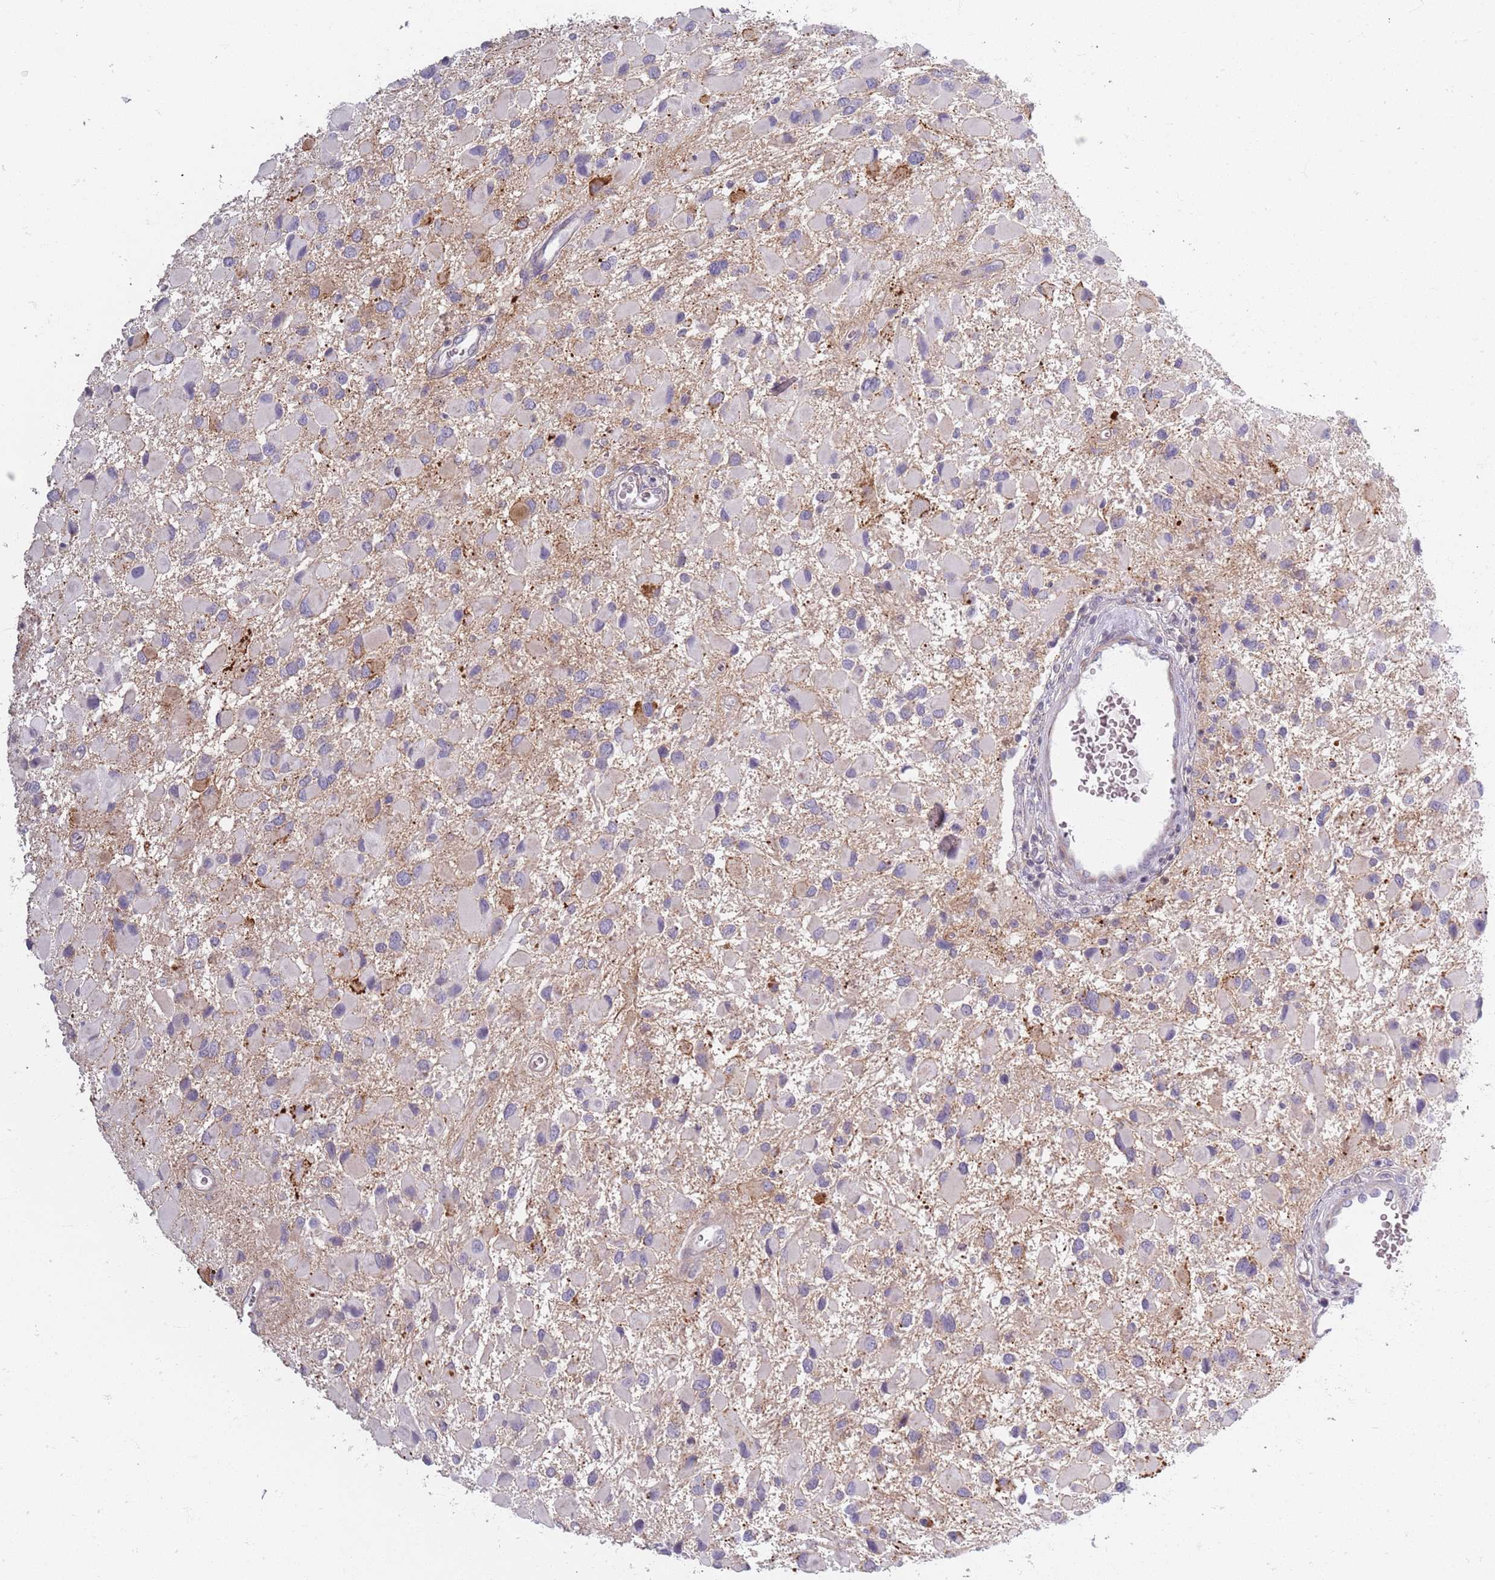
{"staining": {"intensity": "negative", "quantity": "none", "location": "none"}, "tissue": "glioma", "cell_type": "Tumor cells", "image_type": "cancer", "snomed": [{"axis": "morphology", "description": "Glioma, malignant, High grade"}, {"axis": "topography", "description": "Brain"}], "caption": "Immunohistochemistry (IHC) of human malignant glioma (high-grade) reveals no staining in tumor cells.", "gene": "SYNGR3", "patient": {"sex": "male", "age": 53}}